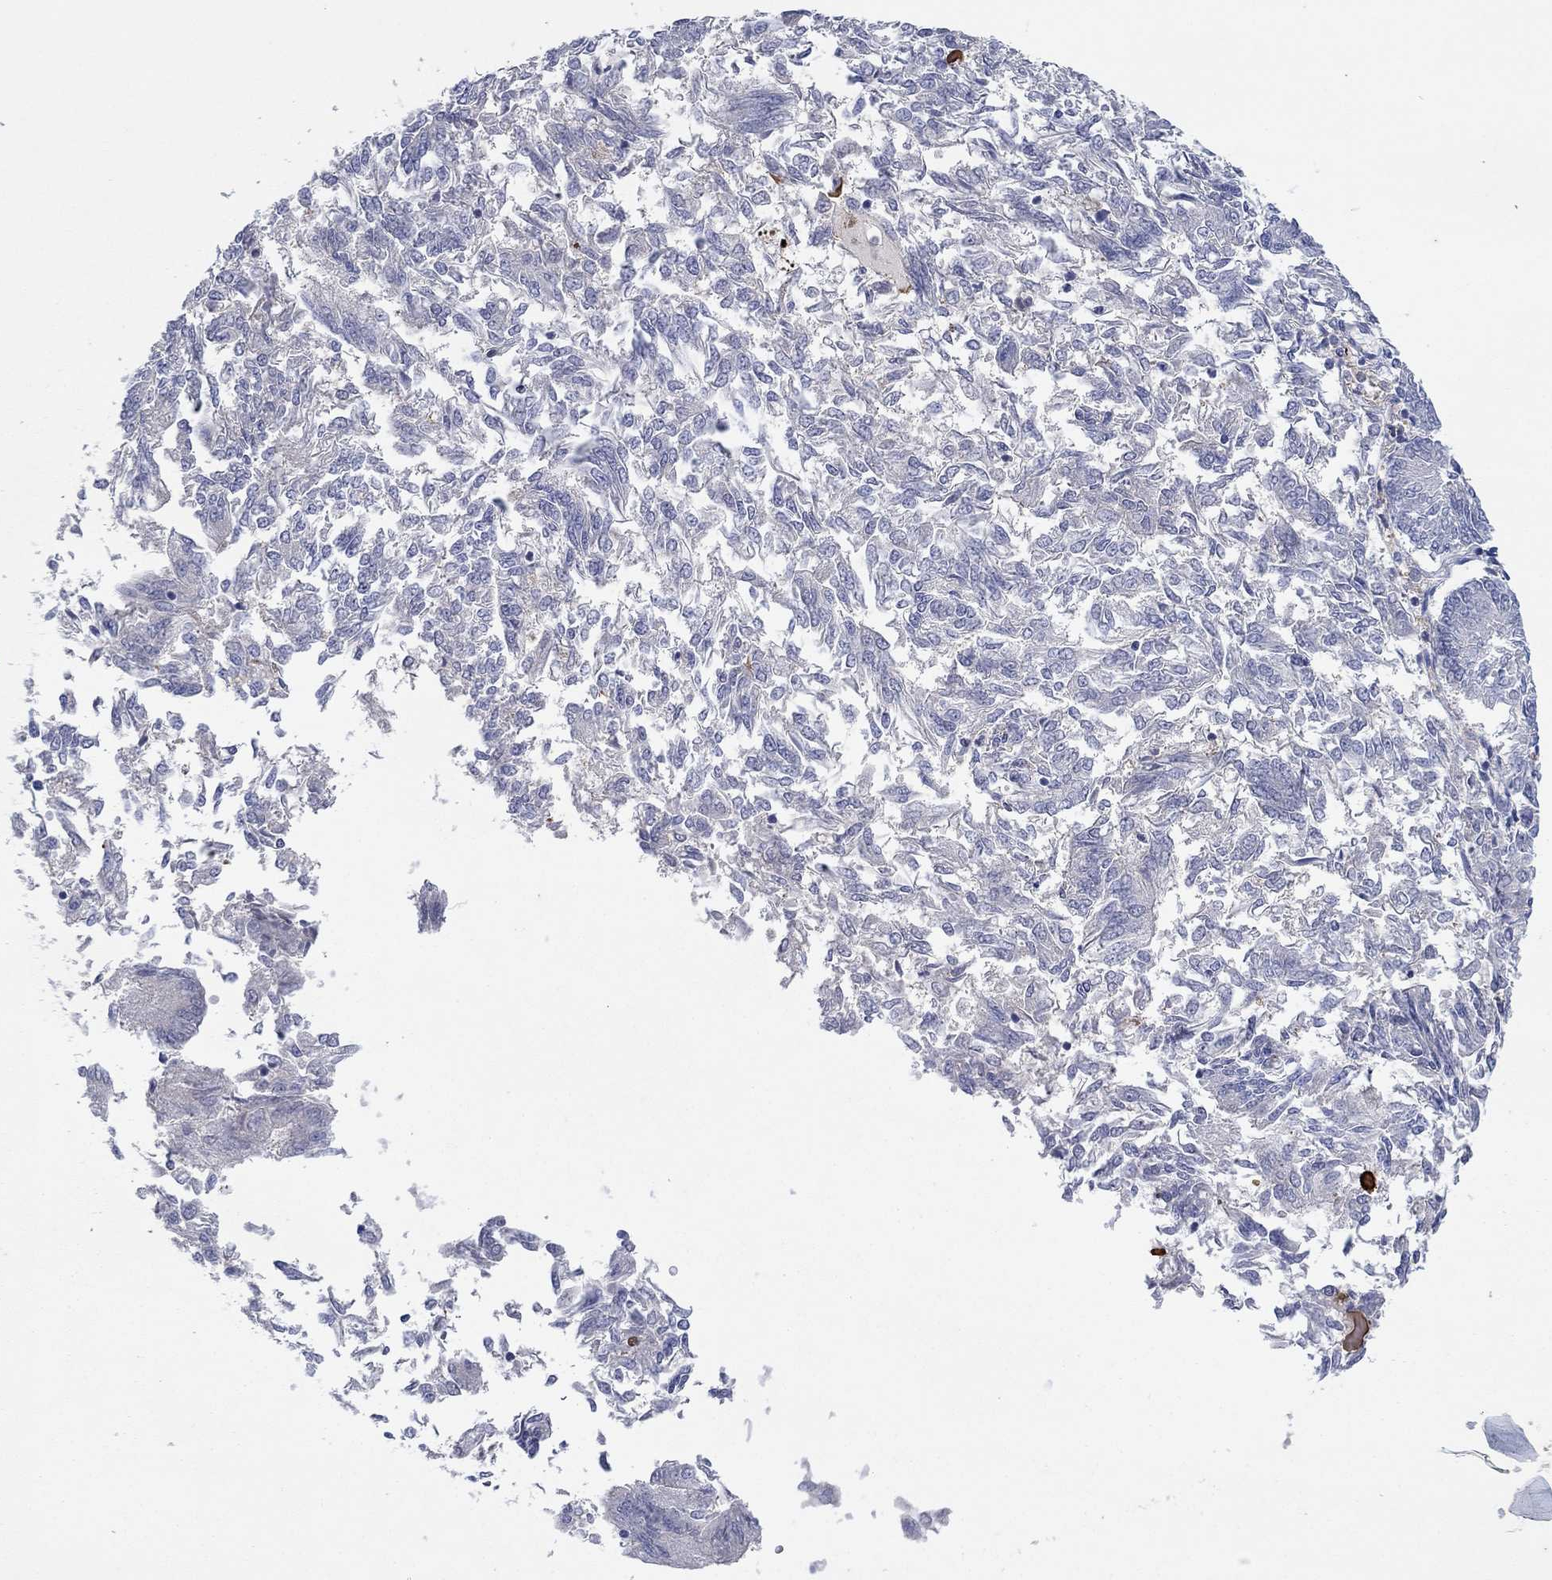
{"staining": {"intensity": "negative", "quantity": "none", "location": "none"}, "tissue": "endometrial cancer", "cell_type": "Tumor cells", "image_type": "cancer", "snomed": [{"axis": "morphology", "description": "Adenocarcinoma, NOS"}, {"axis": "topography", "description": "Endometrium"}], "caption": "Tumor cells are negative for protein expression in human adenocarcinoma (endometrial). (DAB immunohistochemistry with hematoxylin counter stain).", "gene": "PLCL2", "patient": {"sex": "female", "age": 58}}